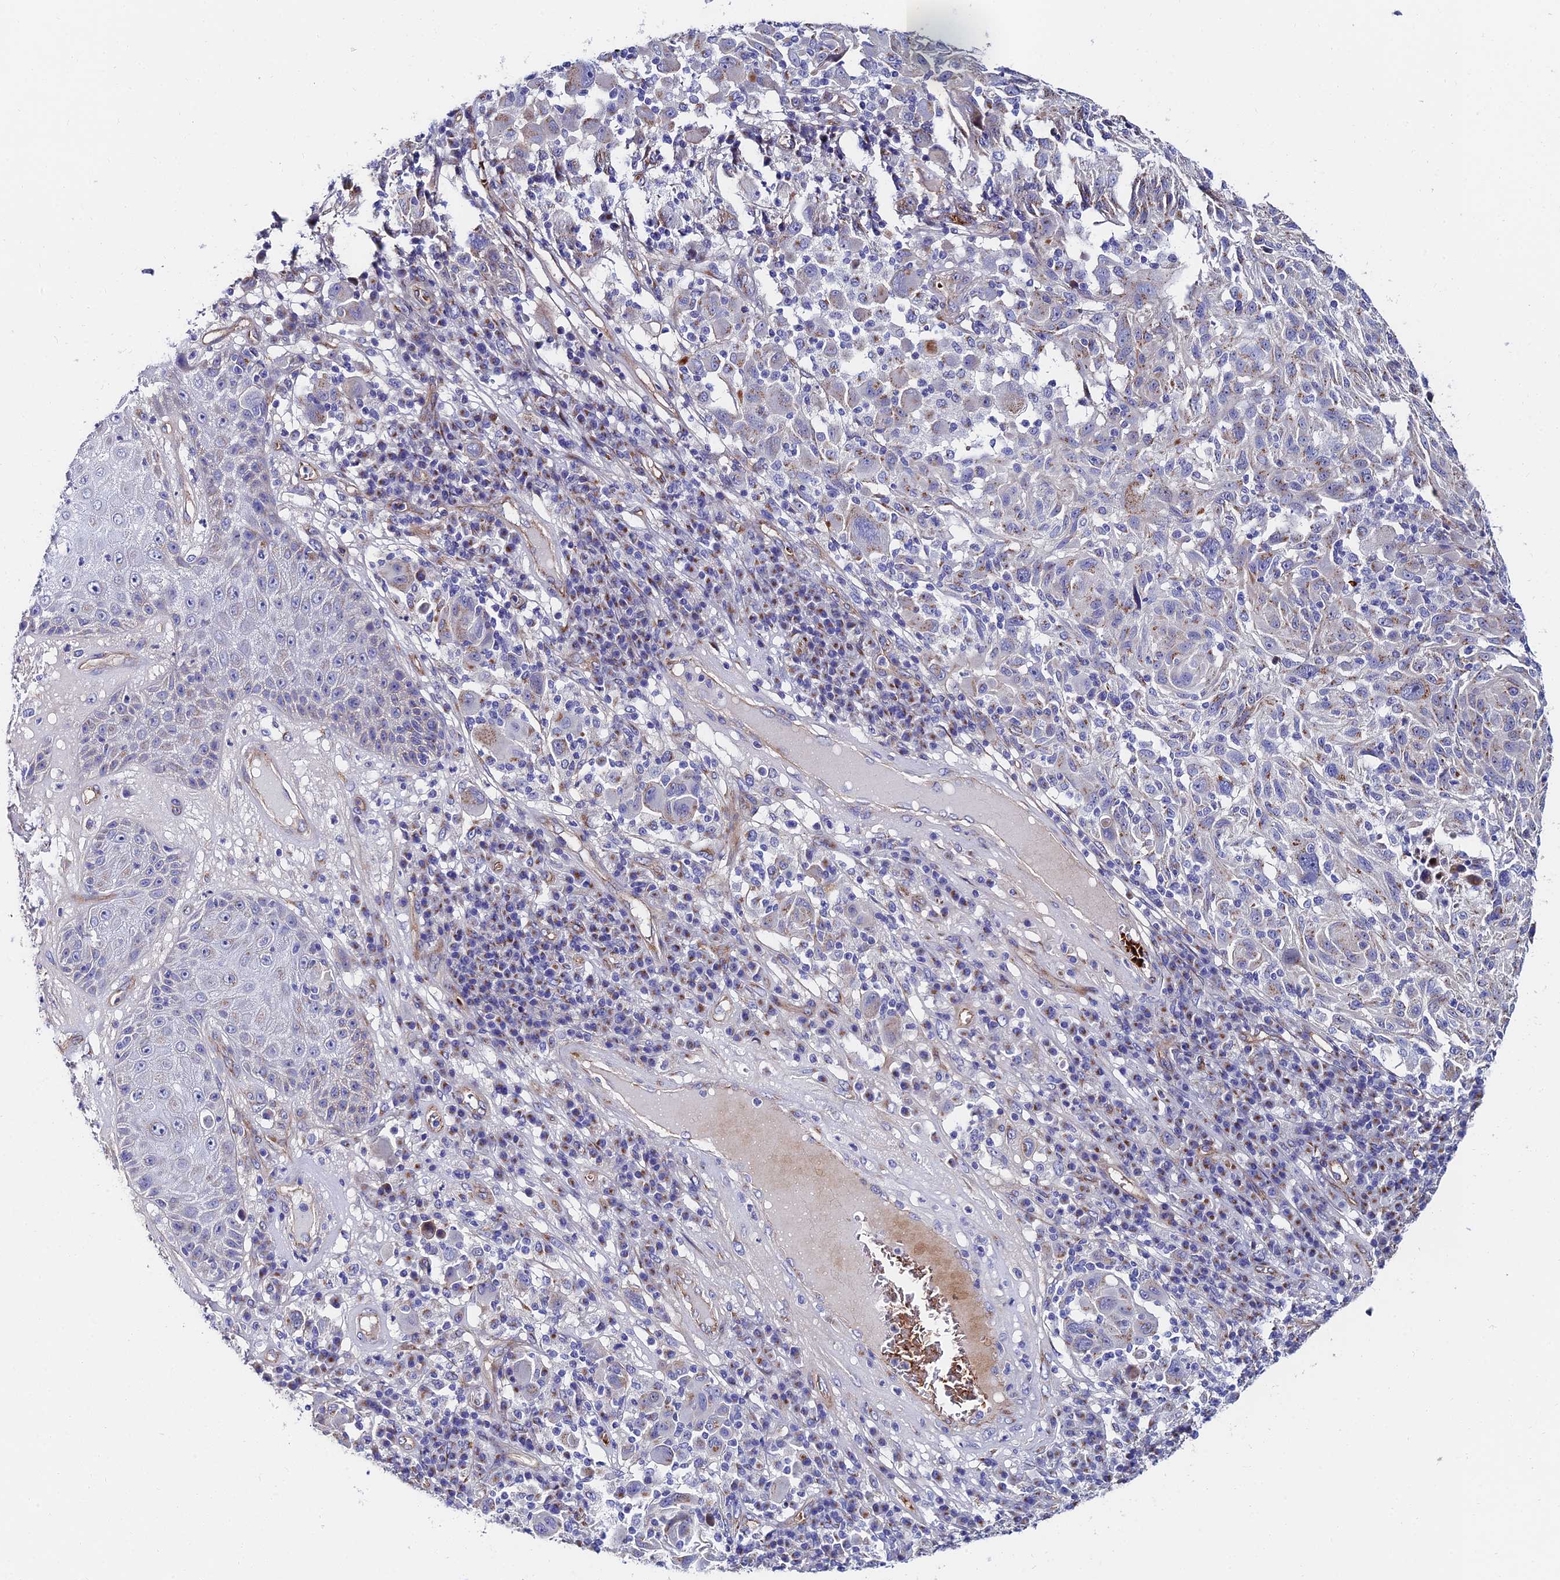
{"staining": {"intensity": "negative", "quantity": "none", "location": "none"}, "tissue": "melanoma", "cell_type": "Tumor cells", "image_type": "cancer", "snomed": [{"axis": "morphology", "description": "Malignant melanoma, NOS"}, {"axis": "topography", "description": "Skin"}], "caption": "An image of human melanoma is negative for staining in tumor cells.", "gene": "ADGRF3", "patient": {"sex": "male", "age": 53}}